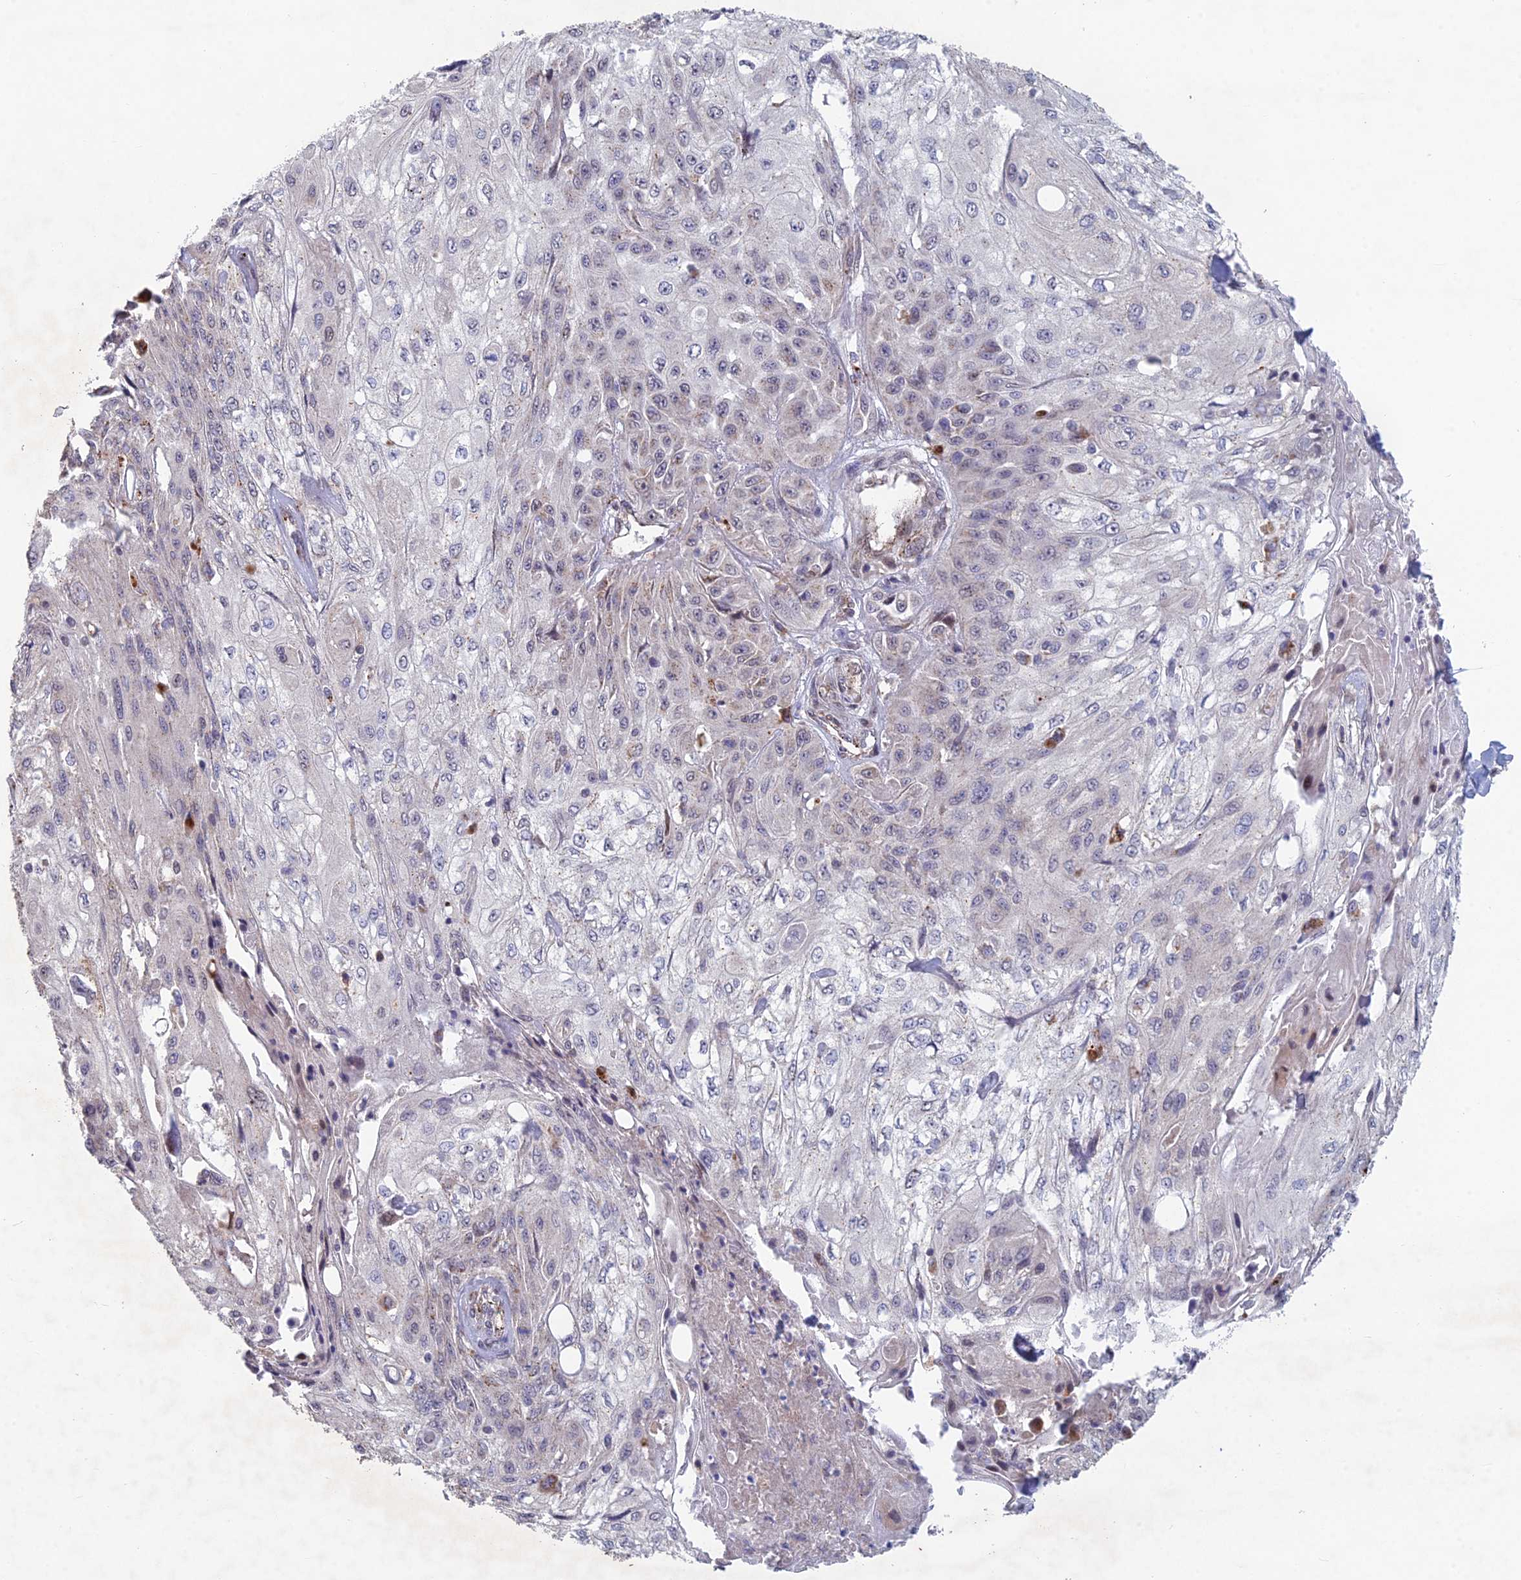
{"staining": {"intensity": "negative", "quantity": "none", "location": "none"}, "tissue": "skin cancer", "cell_type": "Tumor cells", "image_type": "cancer", "snomed": [{"axis": "morphology", "description": "Squamous cell carcinoma, NOS"}, {"axis": "morphology", "description": "Squamous cell carcinoma, metastatic, NOS"}, {"axis": "topography", "description": "Skin"}, {"axis": "topography", "description": "Lymph node"}], "caption": "IHC image of neoplastic tissue: human skin metastatic squamous cell carcinoma stained with DAB displays no significant protein staining in tumor cells.", "gene": "FOXS1", "patient": {"sex": "male", "age": 75}}